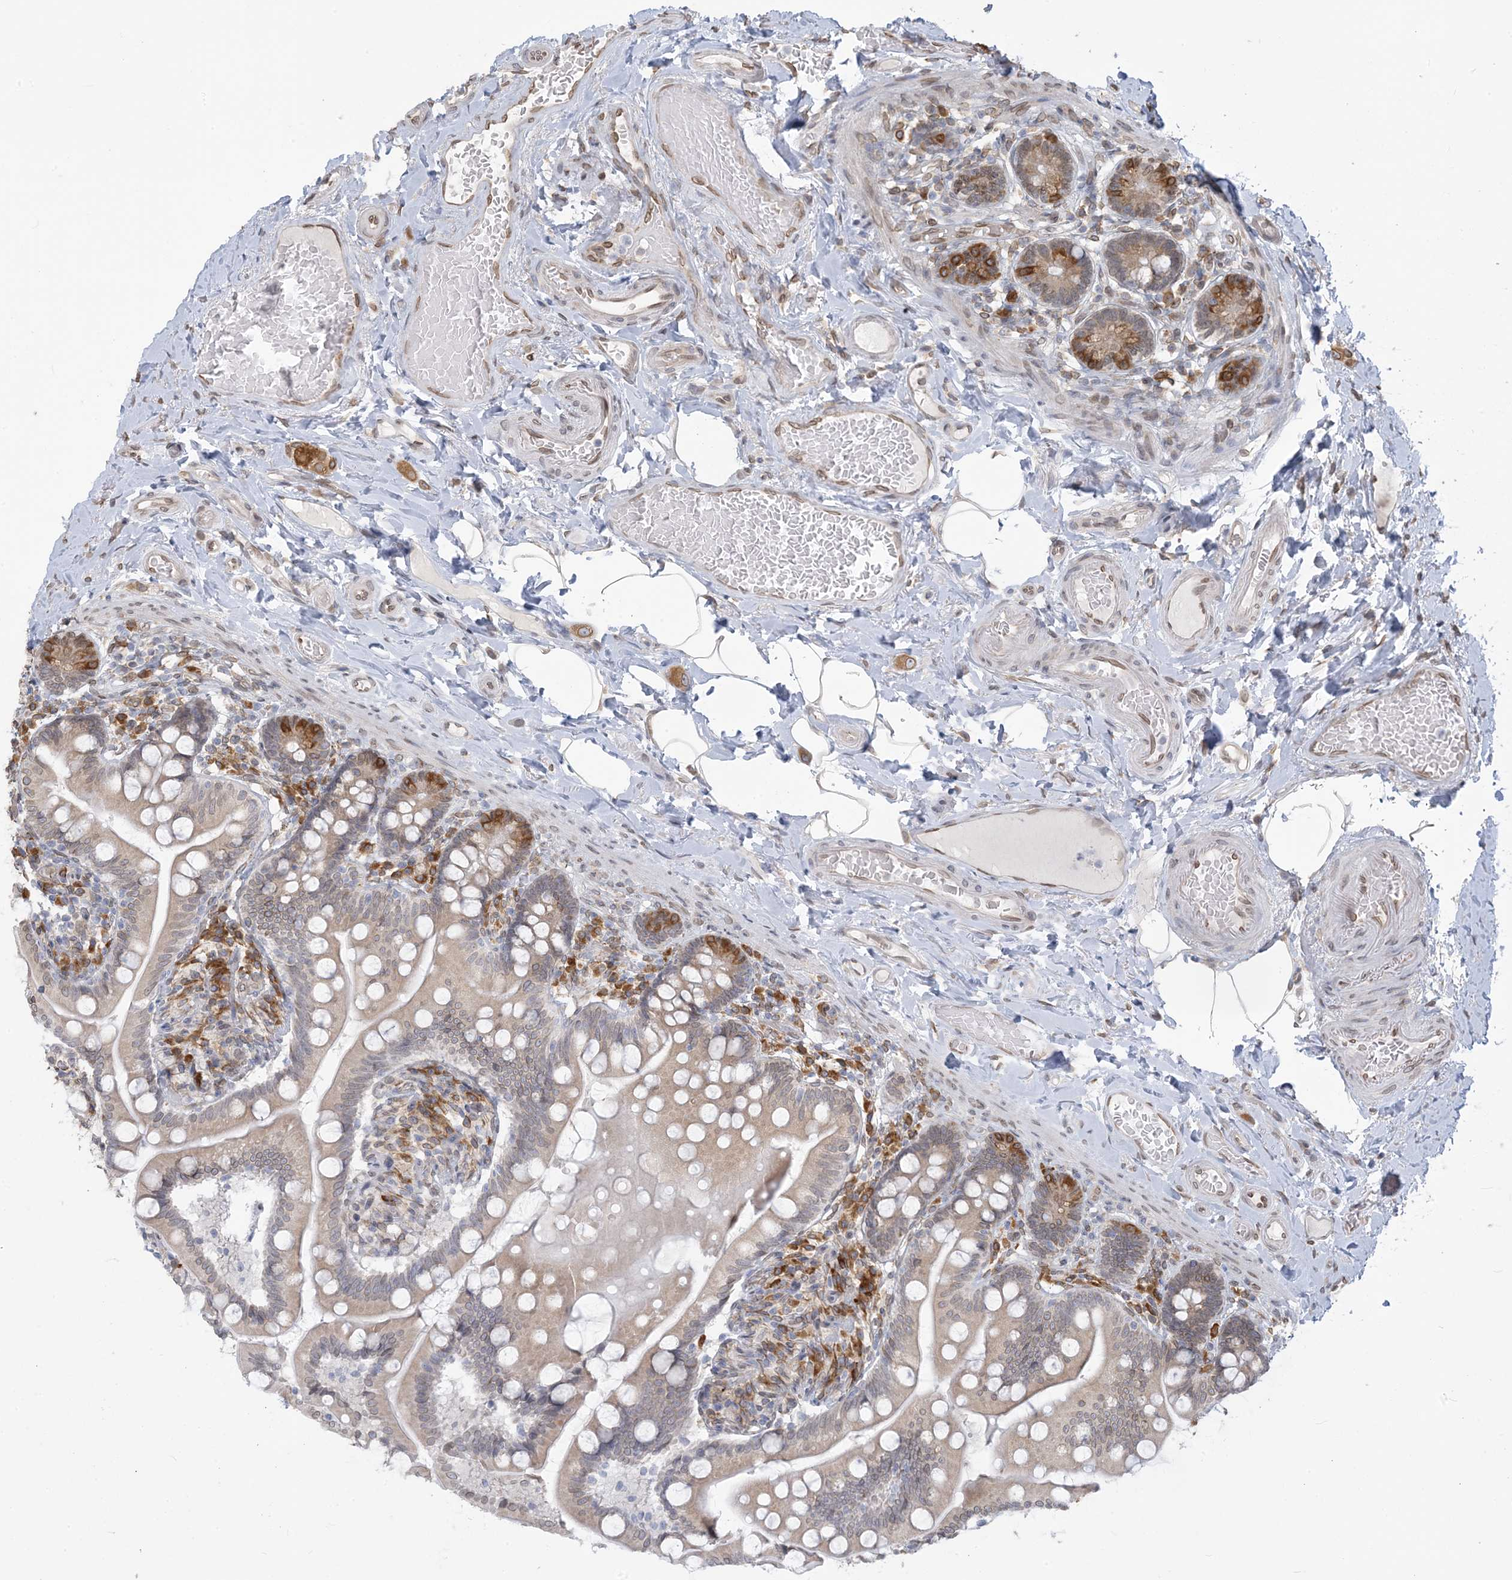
{"staining": {"intensity": "moderate", "quantity": "<25%", "location": "cytoplasmic/membranous"}, "tissue": "small intestine", "cell_type": "Glandular cells", "image_type": "normal", "snomed": [{"axis": "morphology", "description": "Normal tissue, NOS"}, {"axis": "topography", "description": "Small intestine"}], "caption": "Immunohistochemical staining of unremarkable small intestine displays <25% levels of moderate cytoplasmic/membranous protein positivity in approximately <25% of glandular cells.", "gene": "WWP1", "patient": {"sex": "female", "age": 64}}